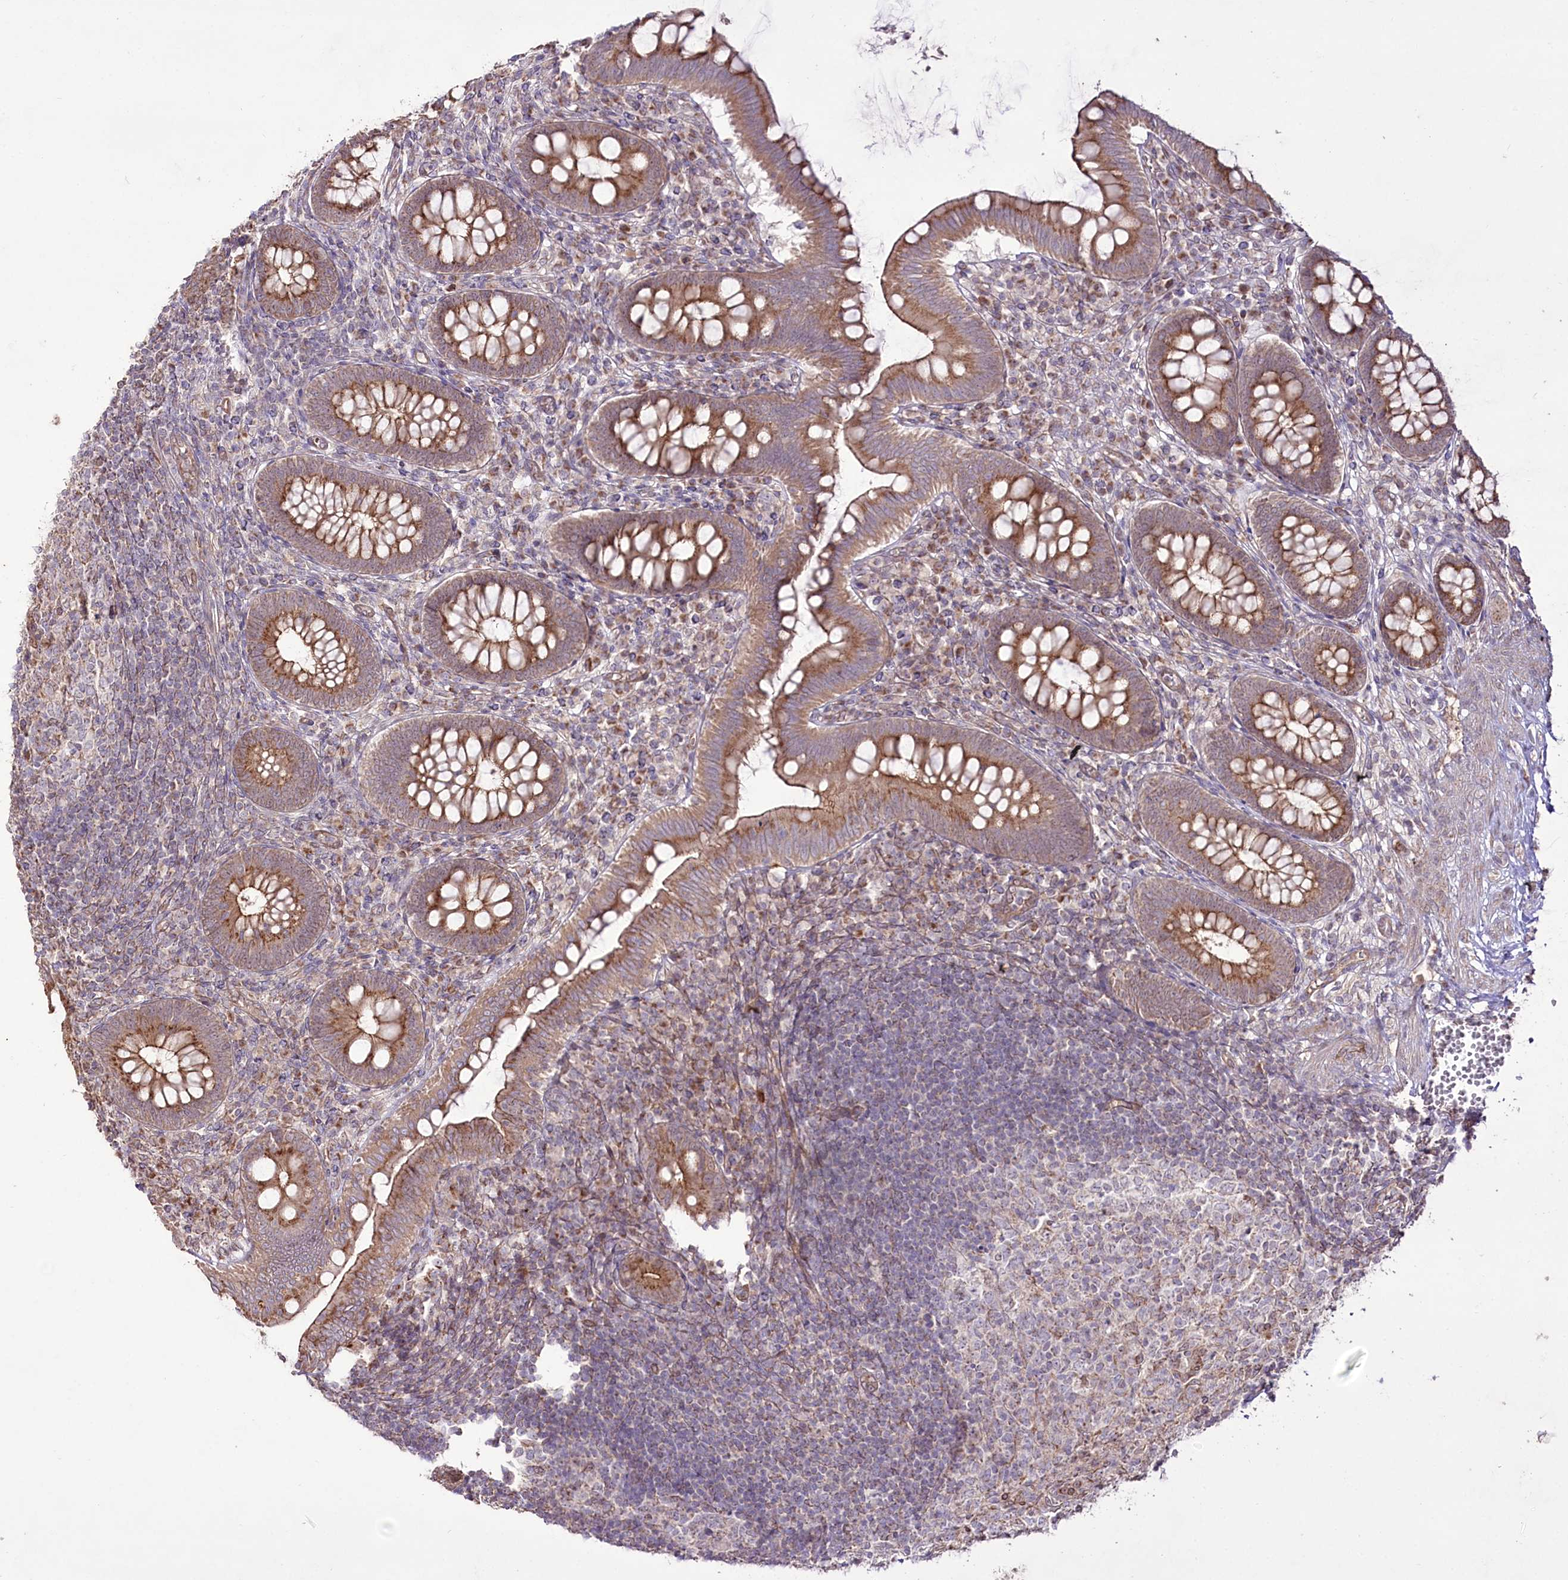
{"staining": {"intensity": "moderate", "quantity": ">75%", "location": "cytoplasmic/membranous"}, "tissue": "appendix", "cell_type": "Glandular cells", "image_type": "normal", "snomed": [{"axis": "morphology", "description": "Normal tissue, NOS"}, {"axis": "topography", "description": "Appendix"}], "caption": "Human appendix stained for a protein (brown) demonstrates moderate cytoplasmic/membranous positive positivity in about >75% of glandular cells.", "gene": "REXO2", "patient": {"sex": "male", "age": 14}}